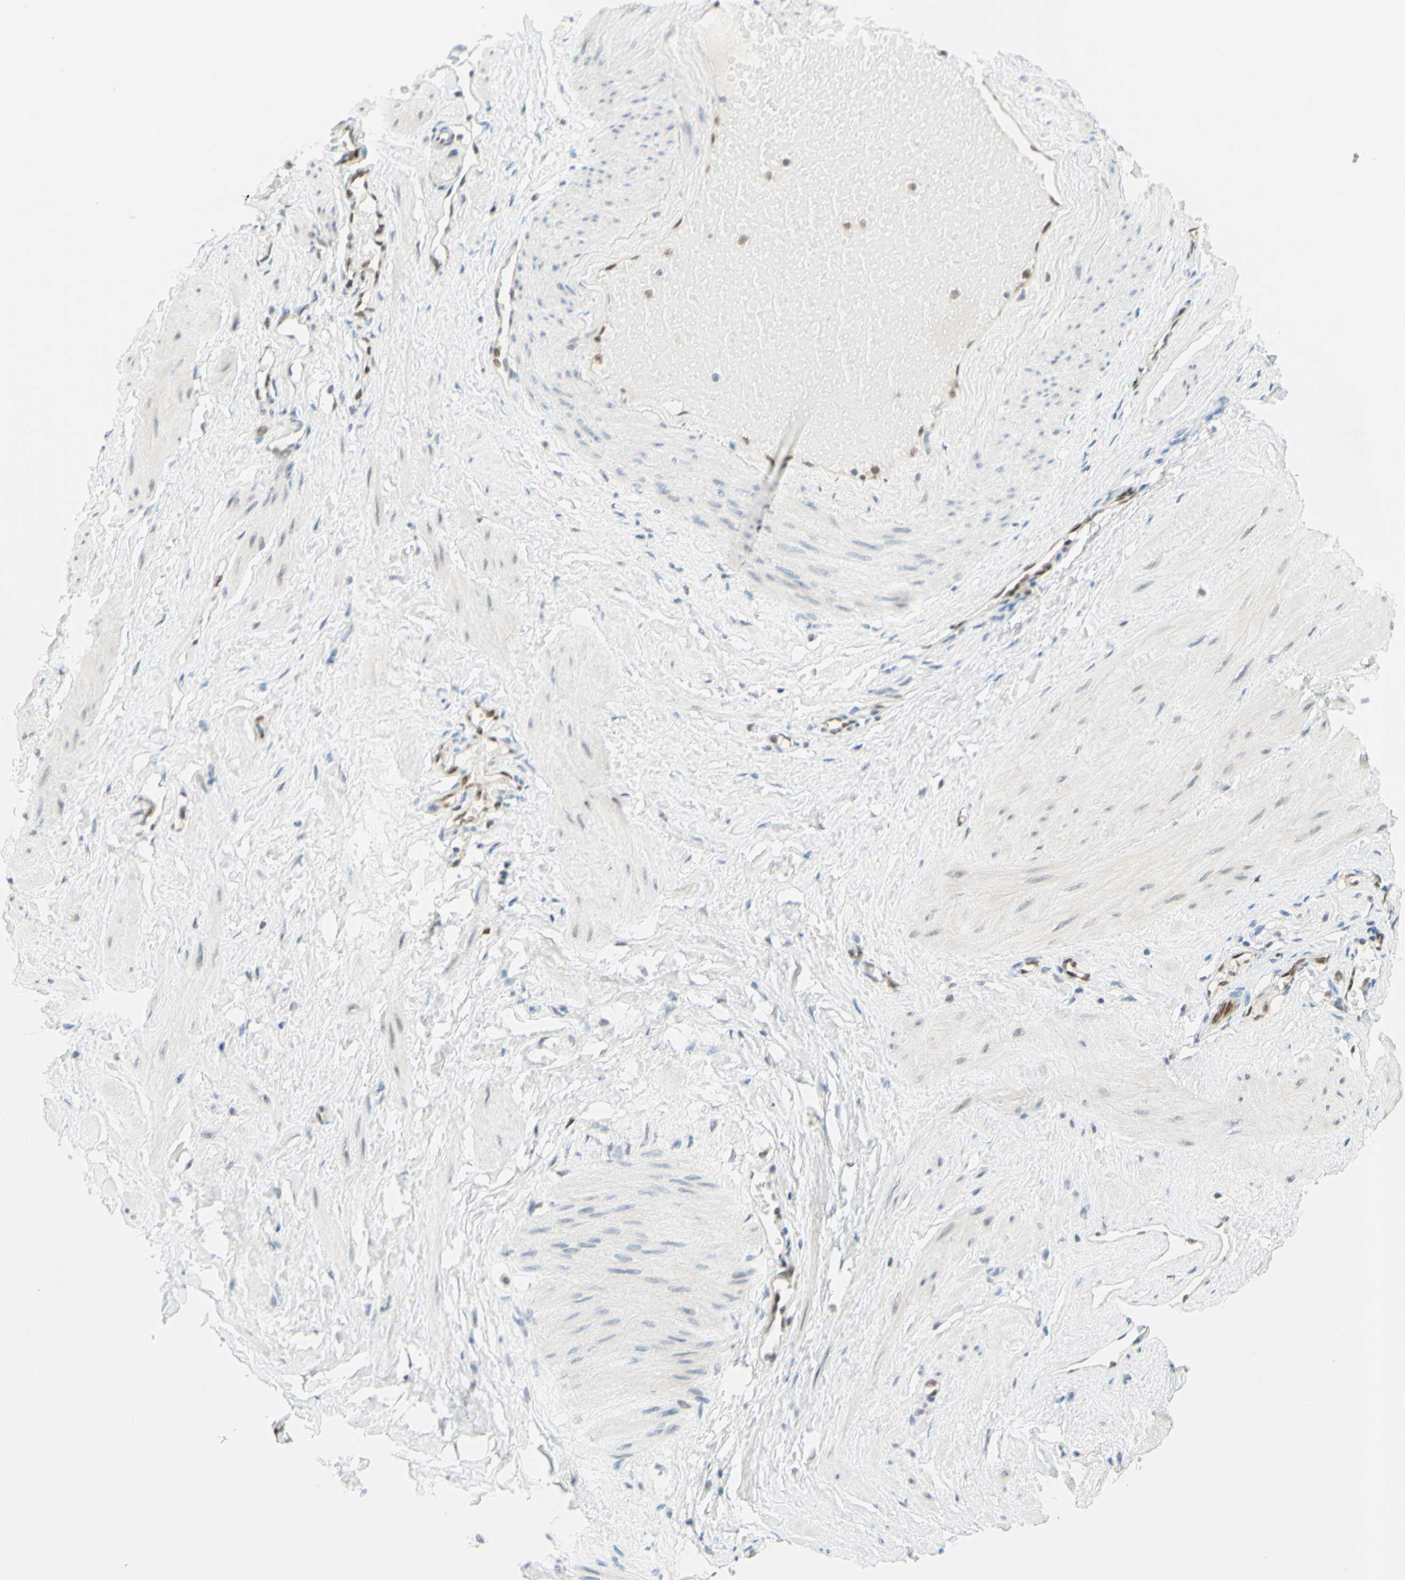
{"staining": {"intensity": "negative", "quantity": "none", "location": "none"}, "tissue": "adipose tissue", "cell_type": "Adipocytes", "image_type": "normal", "snomed": [{"axis": "morphology", "description": "Normal tissue, NOS"}, {"axis": "topography", "description": "Soft tissue"}, {"axis": "topography", "description": "Vascular tissue"}], "caption": "Immunohistochemistry (IHC) of normal human adipose tissue displays no staining in adipocytes.", "gene": "POLB", "patient": {"sex": "female", "age": 35}}